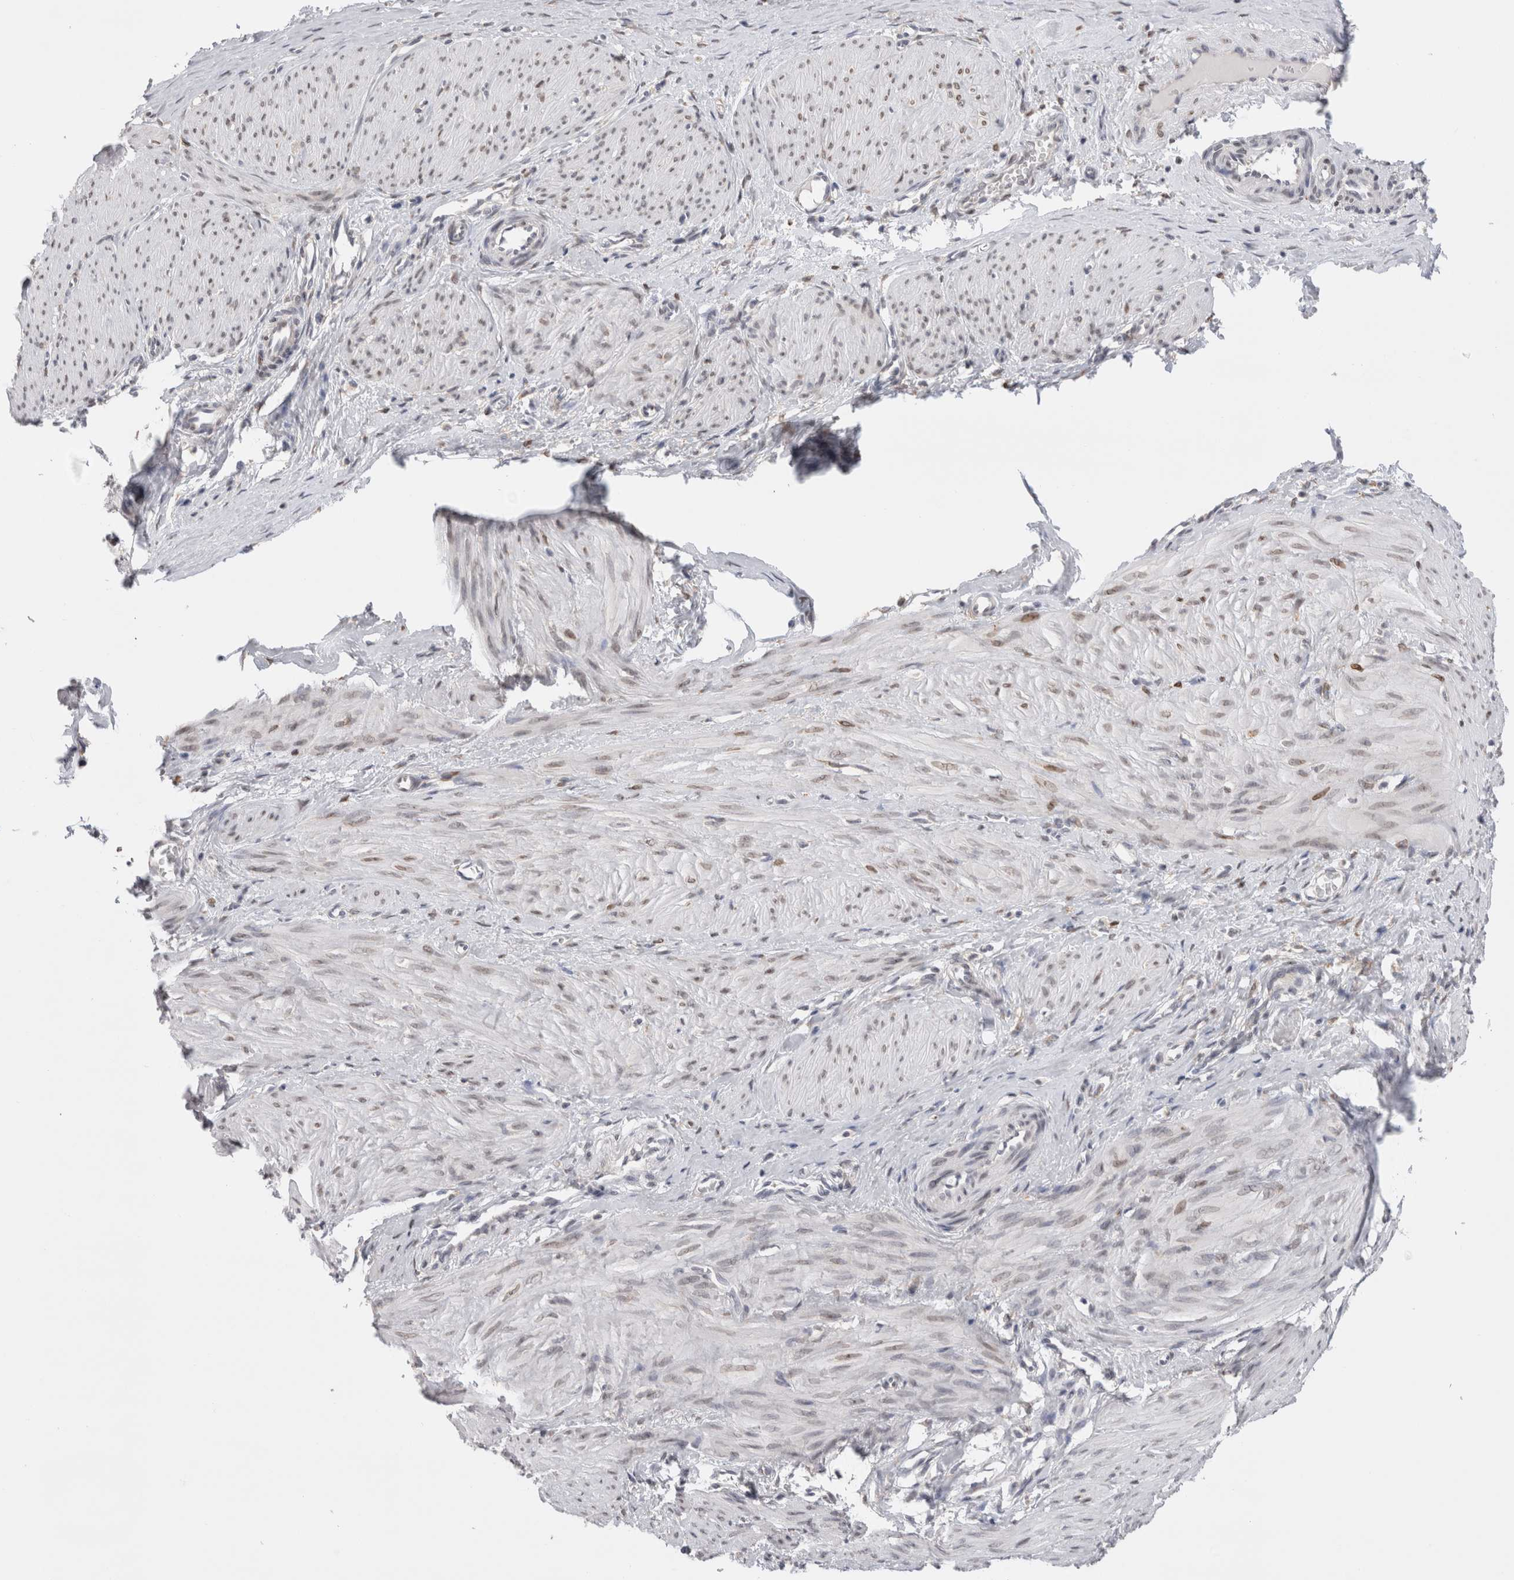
{"staining": {"intensity": "moderate", "quantity": "25%-75%", "location": "nuclear"}, "tissue": "smooth muscle", "cell_type": "Smooth muscle cells", "image_type": "normal", "snomed": [{"axis": "morphology", "description": "Normal tissue, NOS"}, {"axis": "topography", "description": "Endometrium"}], "caption": "Moderate nuclear protein positivity is seen in approximately 25%-75% of smooth muscle cells in smooth muscle.", "gene": "VCPIP1", "patient": {"sex": "female", "age": 33}}